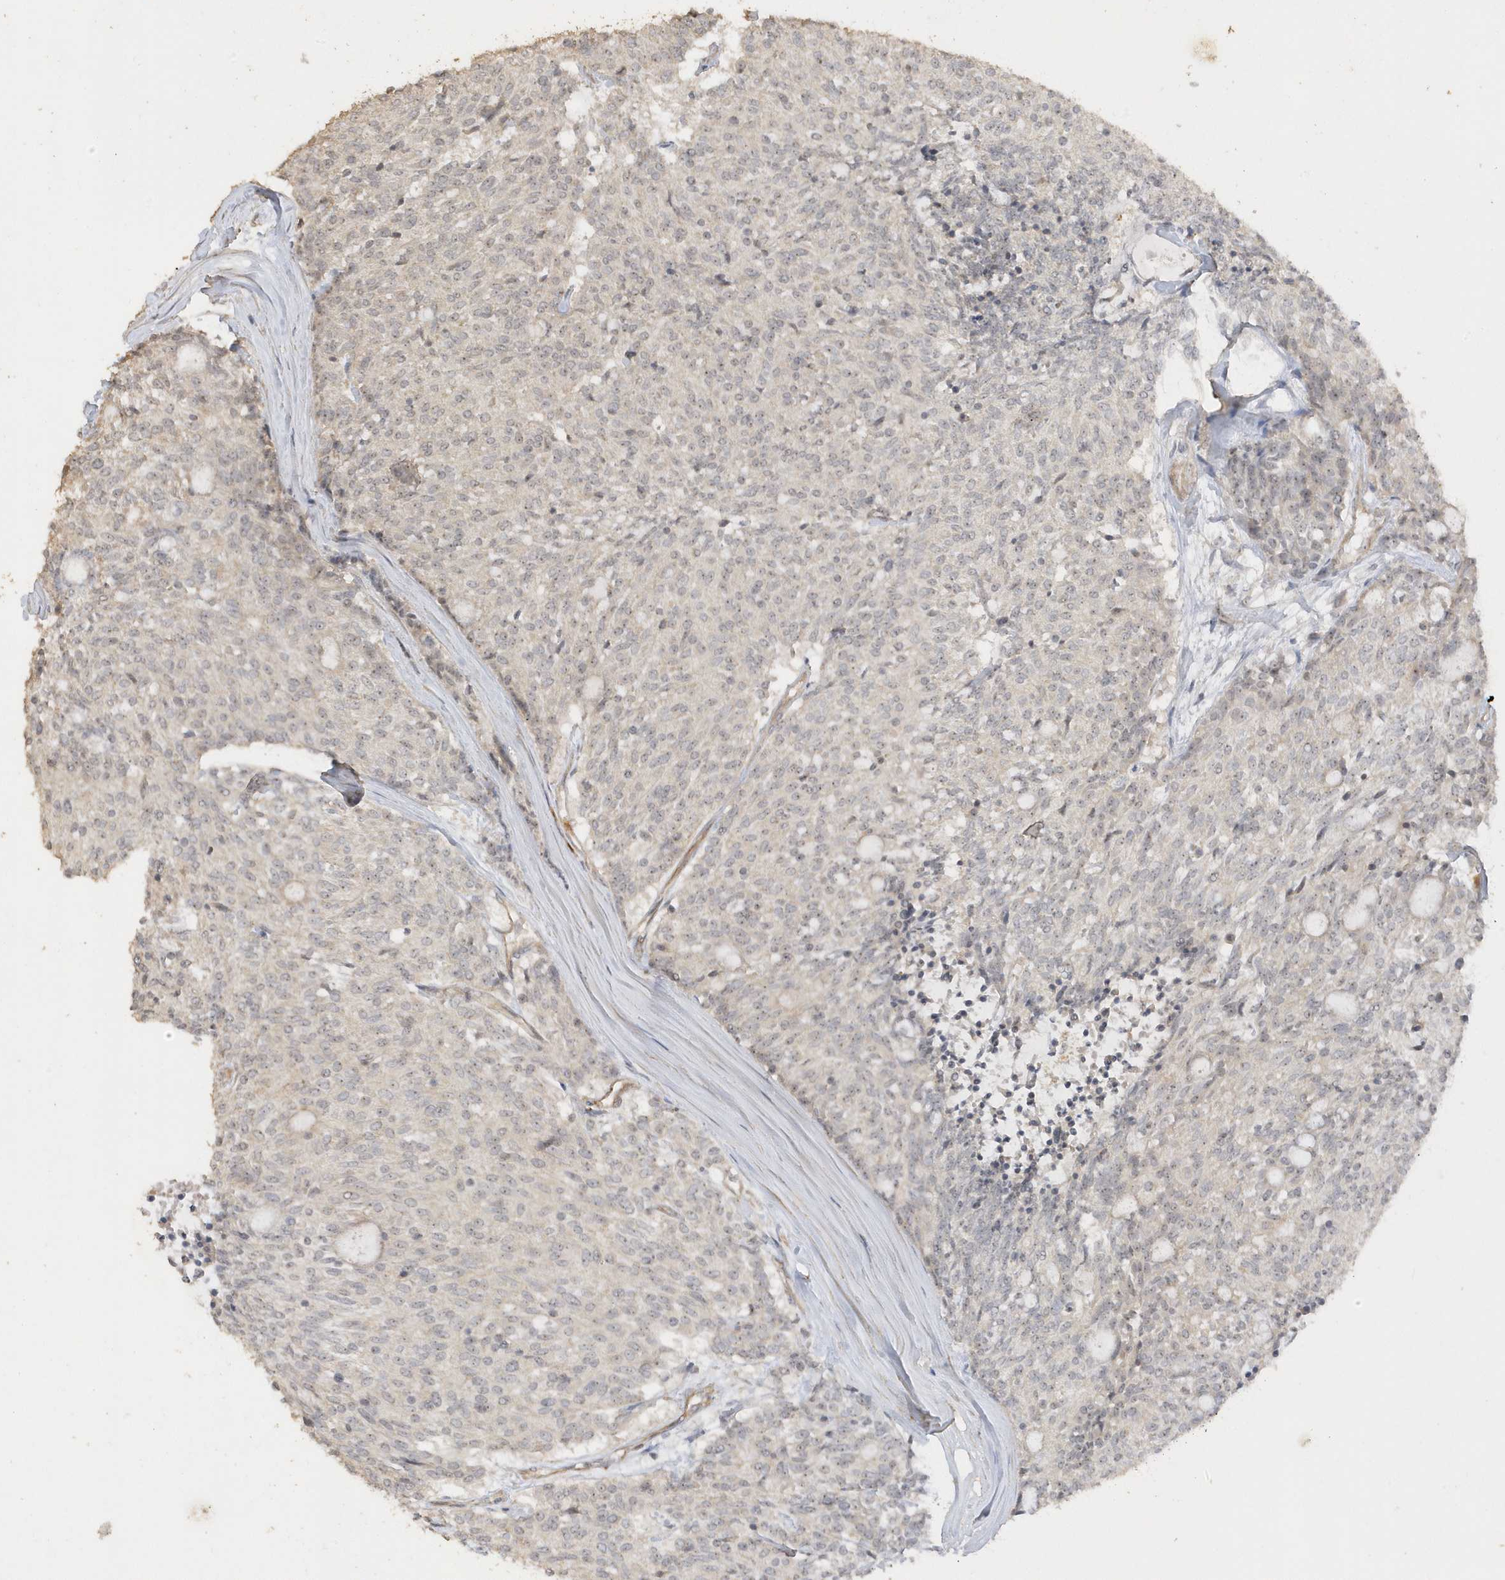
{"staining": {"intensity": "weak", "quantity": "<25%", "location": "nuclear"}, "tissue": "carcinoid", "cell_type": "Tumor cells", "image_type": "cancer", "snomed": [{"axis": "morphology", "description": "Carcinoid, malignant, NOS"}, {"axis": "topography", "description": "Pancreas"}], "caption": "Immunohistochemistry (IHC) photomicrograph of neoplastic tissue: carcinoid (malignant) stained with DAB reveals no significant protein positivity in tumor cells.", "gene": "DDX18", "patient": {"sex": "female", "age": 54}}